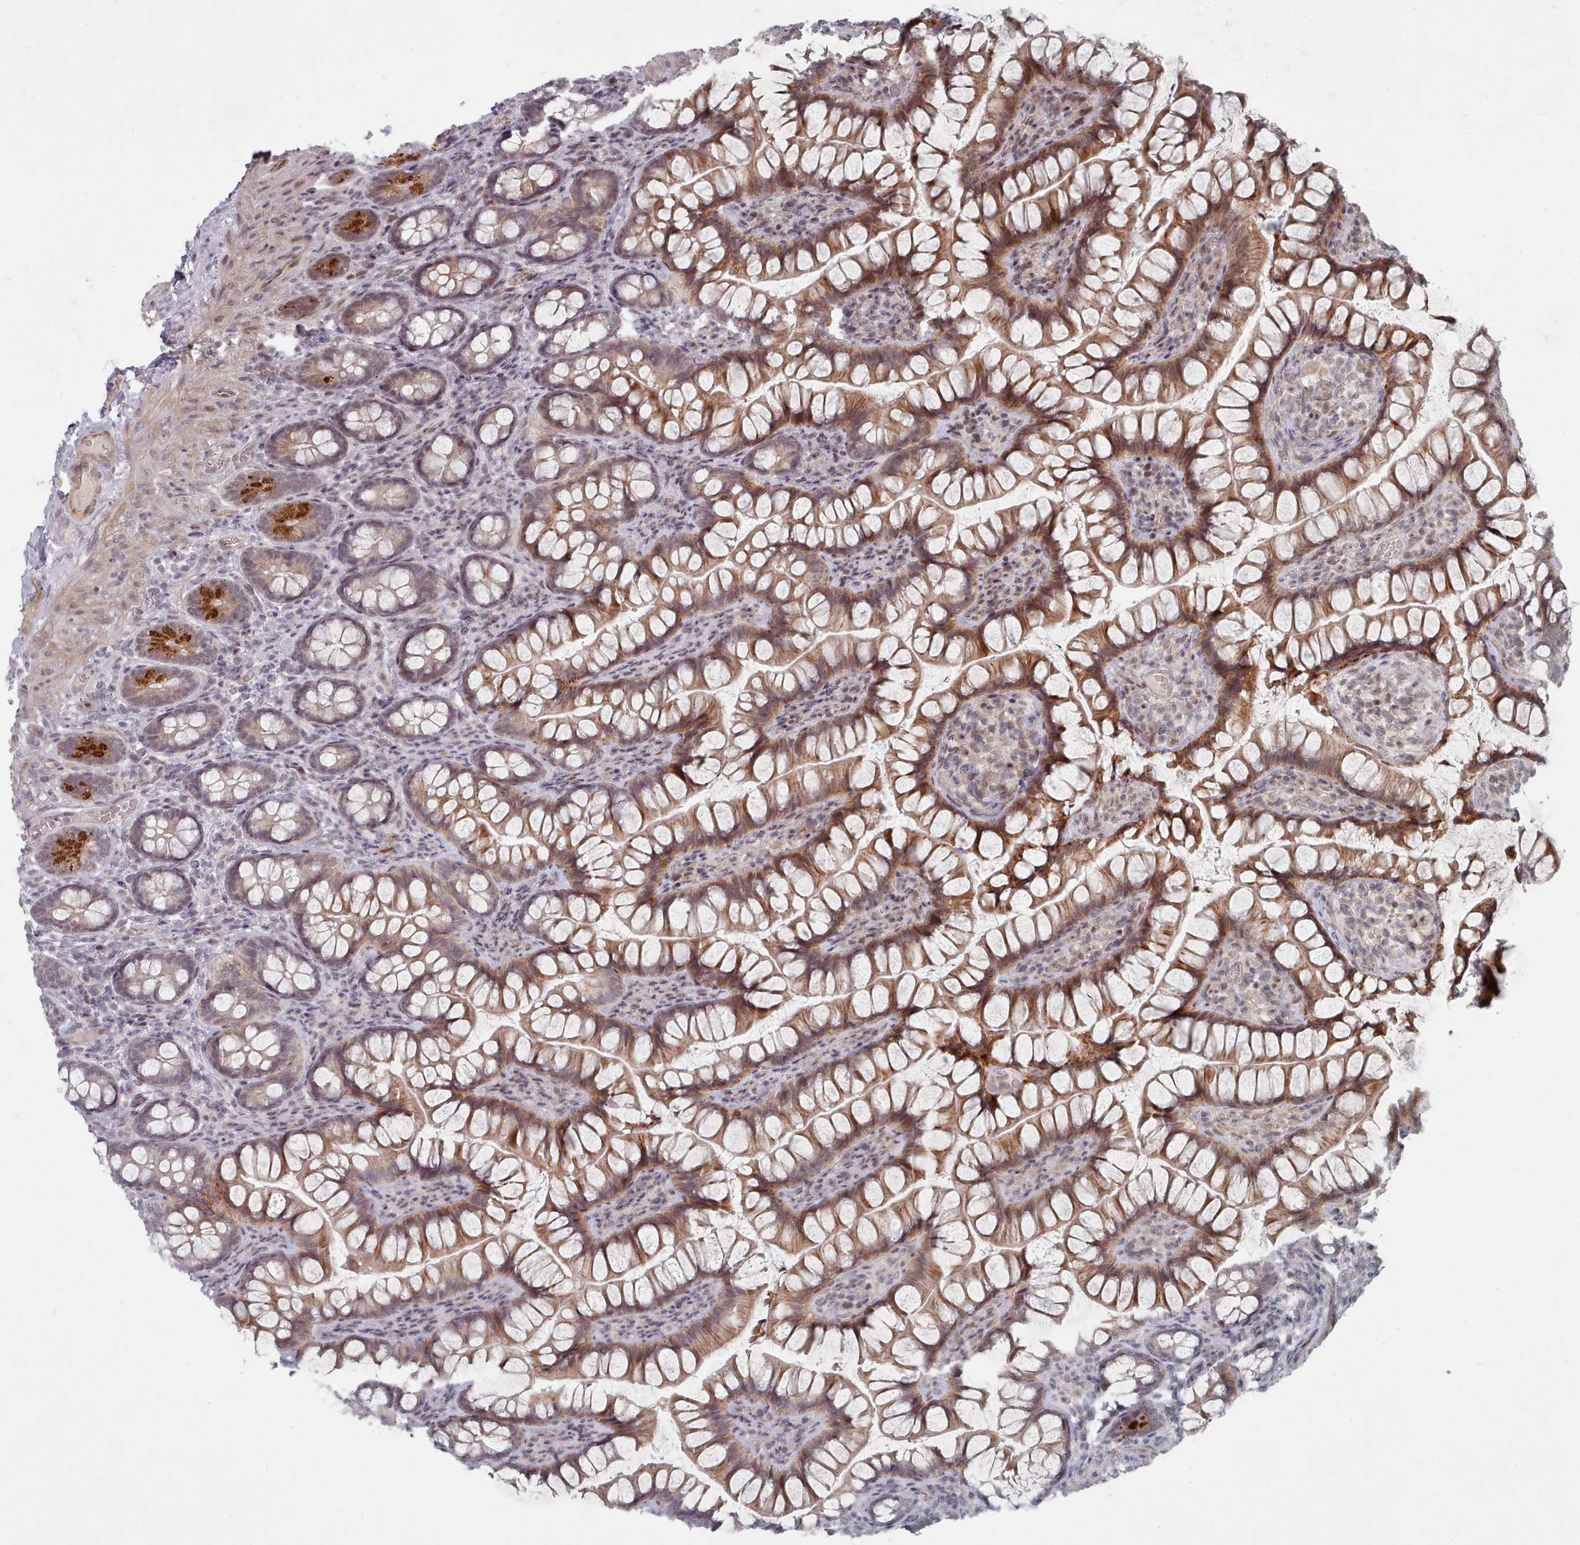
{"staining": {"intensity": "moderate", "quantity": ">75%", "location": "cytoplasmic/membranous,nuclear"}, "tissue": "small intestine", "cell_type": "Glandular cells", "image_type": "normal", "snomed": [{"axis": "morphology", "description": "Normal tissue, NOS"}, {"axis": "topography", "description": "Small intestine"}], "caption": "Benign small intestine displays moderate cytoplasmic/membranous,nuclear staining in about >75% of glandular cells Using DAB (brown) and hematoxylin (blue) stains, captured at high magnification using brightfield microscopy..", "gene": "CPSF4", "patient": {"sex": "male", "age": 70}}